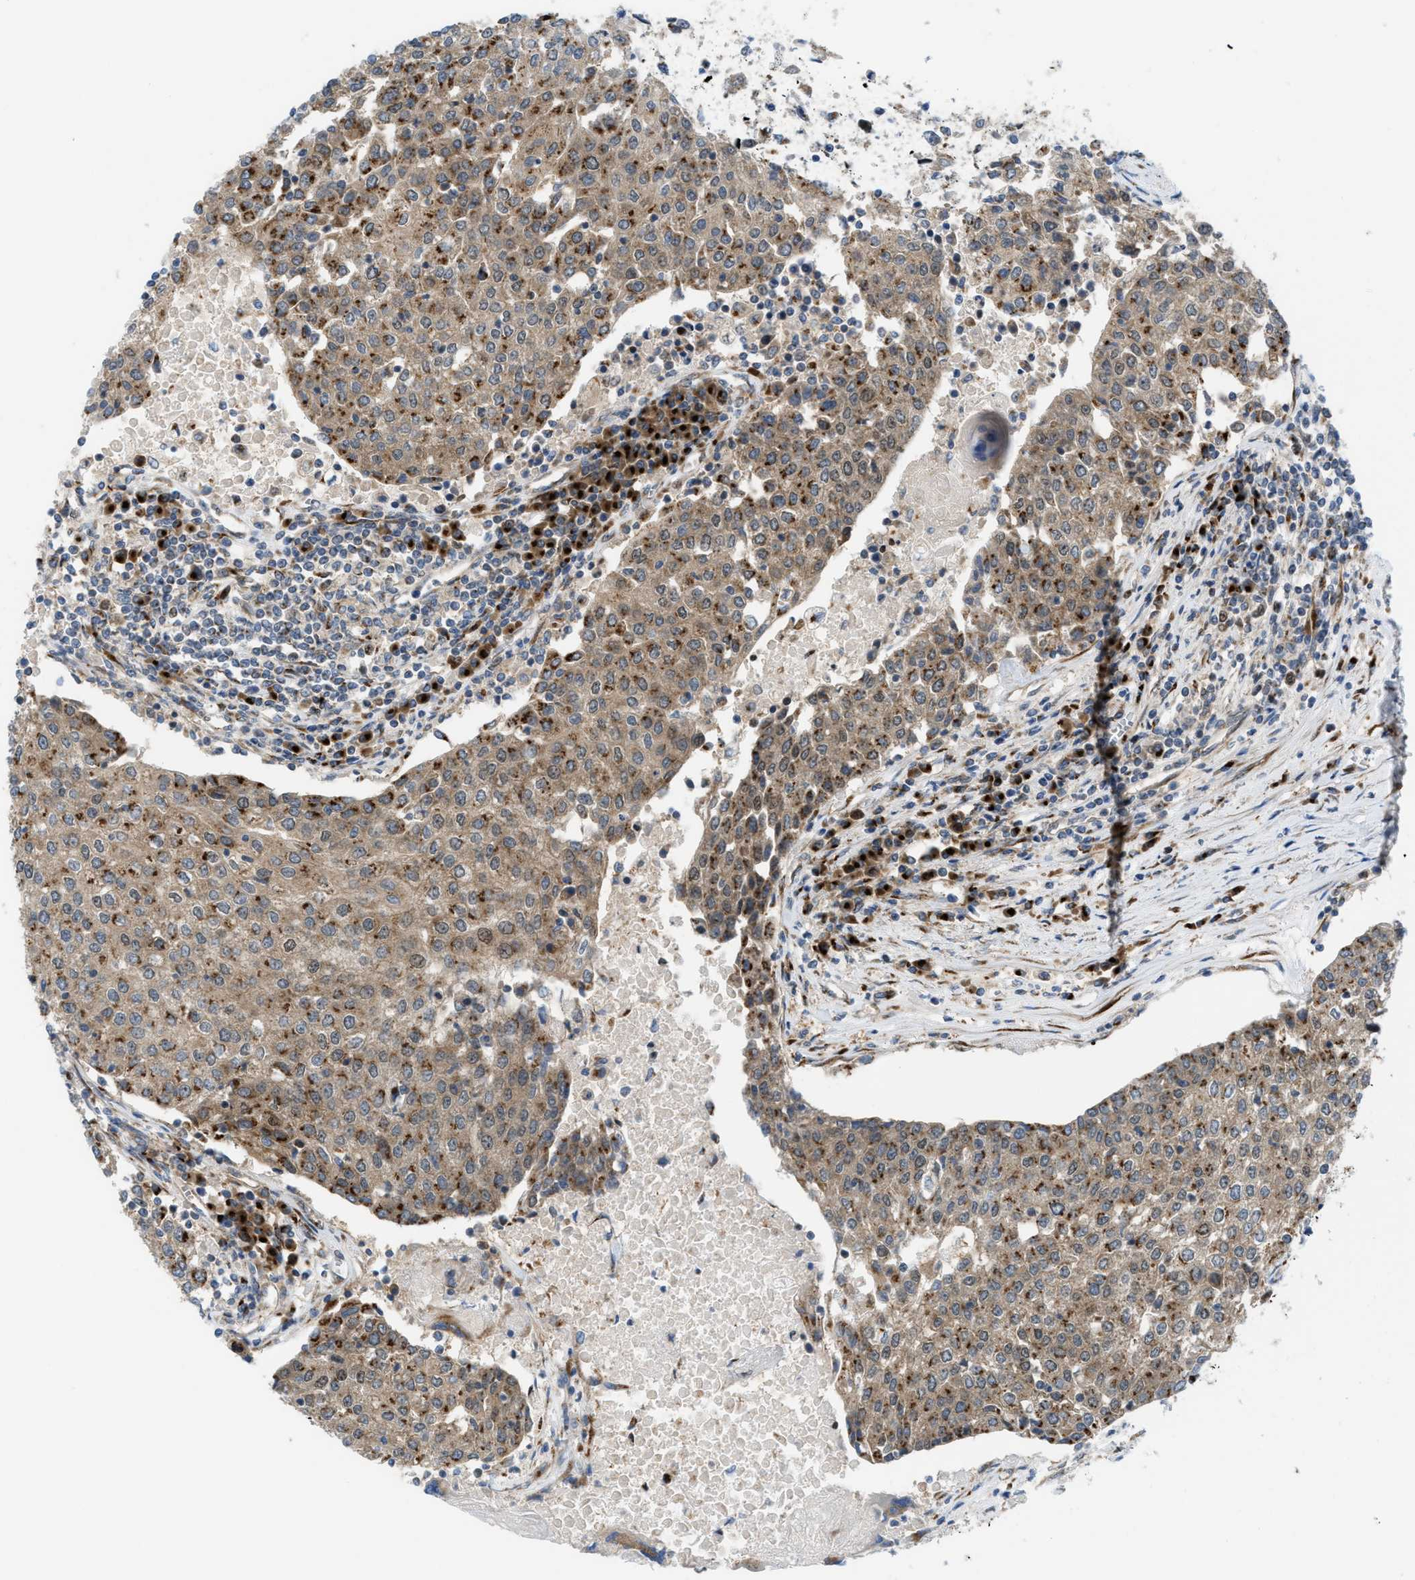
{"staining": {"intensity": "moderate", "quantity": ">75%", "location": "cytoplasmic/membranous"}, "tissue": "urothelial cancer", "cell_type": "Tumor cells", "image_type": "cancer", "snomed": [{"axis": "morphology", "description": "Urothelial carcinoma, High grade"}, {"axis": "topography", "description": "Urinary bladder"}], "caption": "Human urothelial cancer stained for a protein (brown) demonstrates moderate cytoplasmic/membranous positive positivity in about >75% of tumor cells.", "gene": "SLC38A10", "patient": {"sex": "female", "age": 85}}